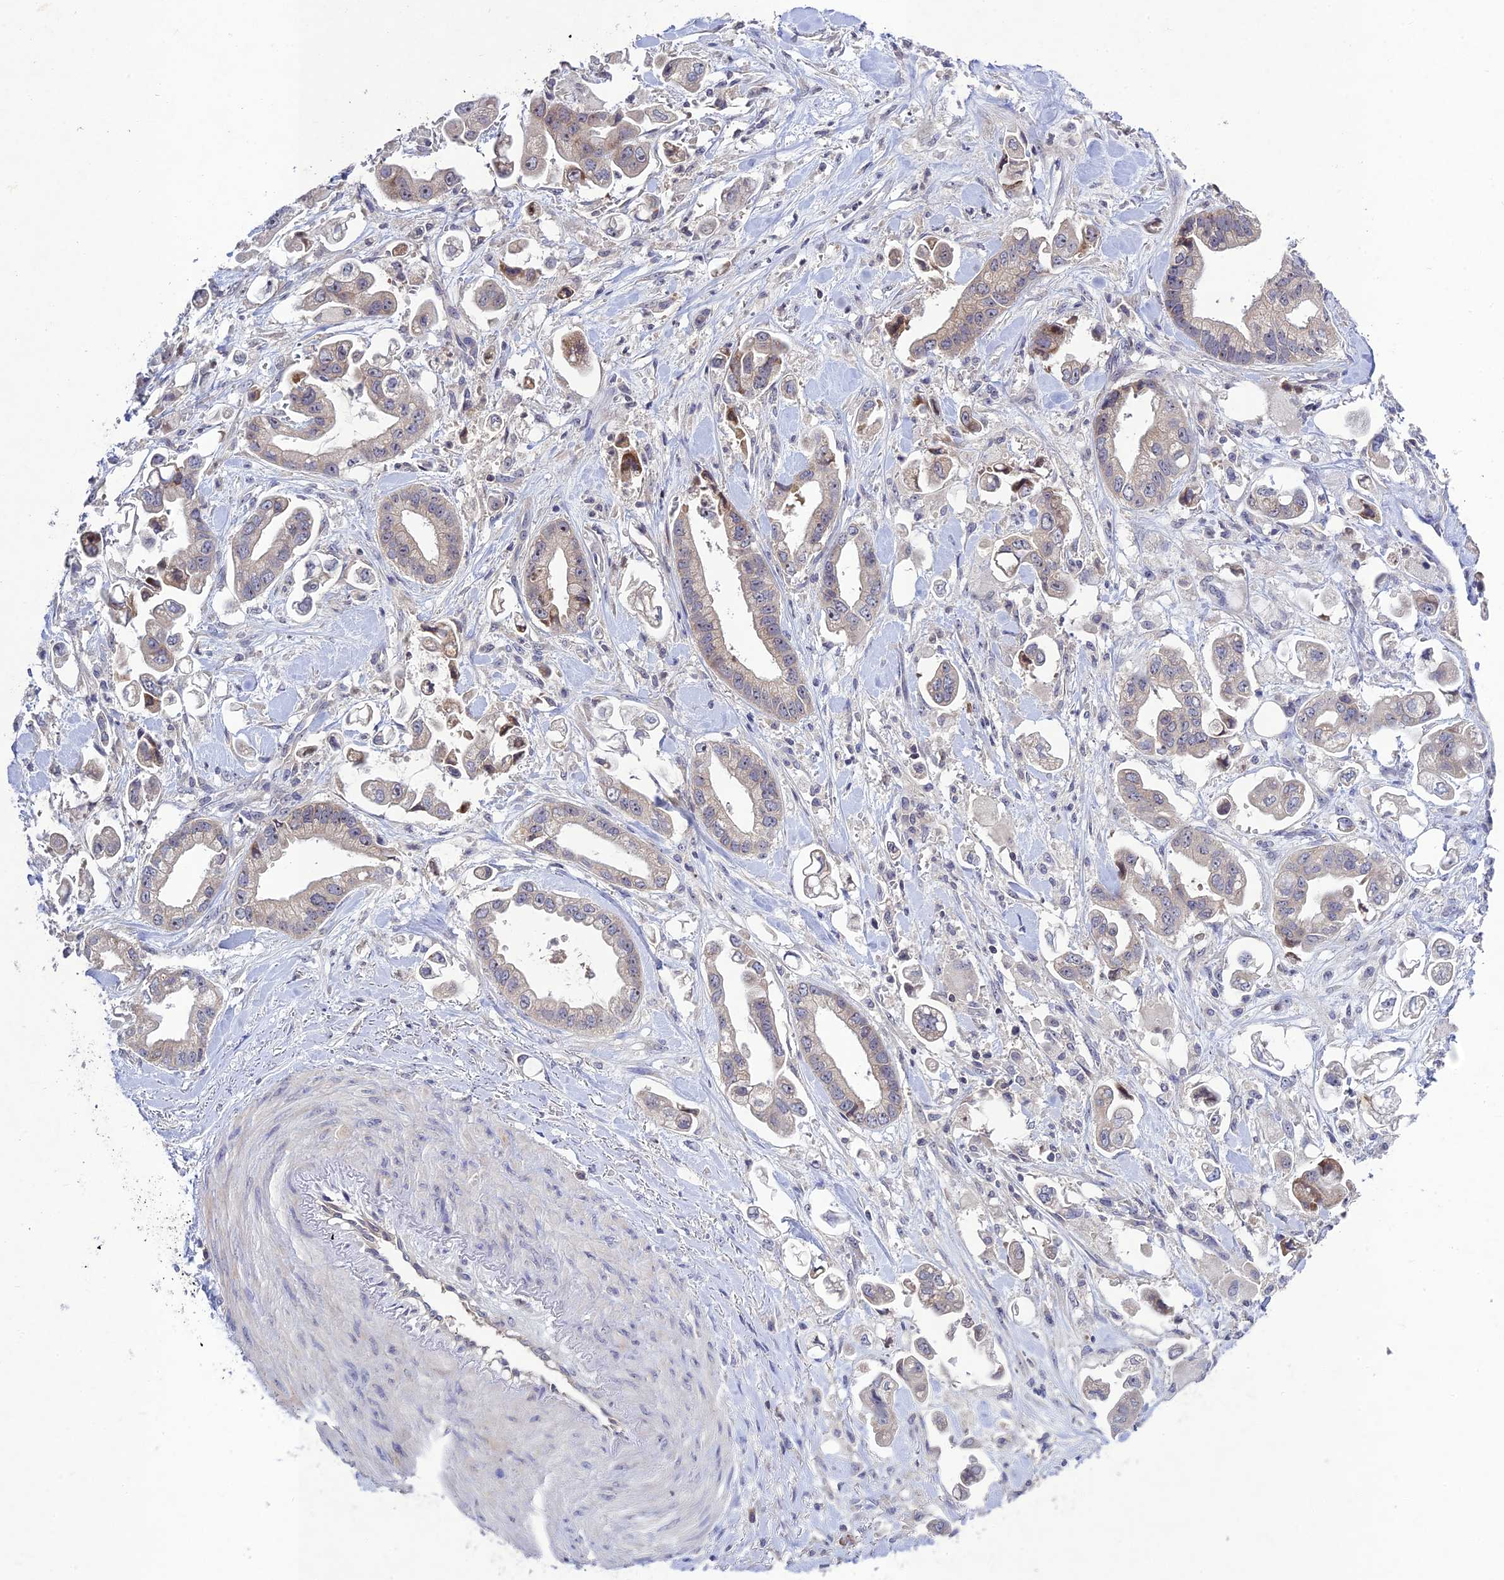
{"staining": {"intensity": "weak", "quantity": "<25%", "location": "cytoplasmic/membranous"}, "tissue": "stomach cancer", "cell_type": "Tumor cells", "image_type": "cancer", "snomed": [{"axis": "morphology", "description": "Adenocarcinoma, NOS"}, {"axis": "topography", "description": "Stomach"}], "caption": "Immunohistochemical staining of human stomach cancer shows no significant staining in tumor cells.", "gene": "CHST5", "patient": {"sex": "male", "age": 62}}